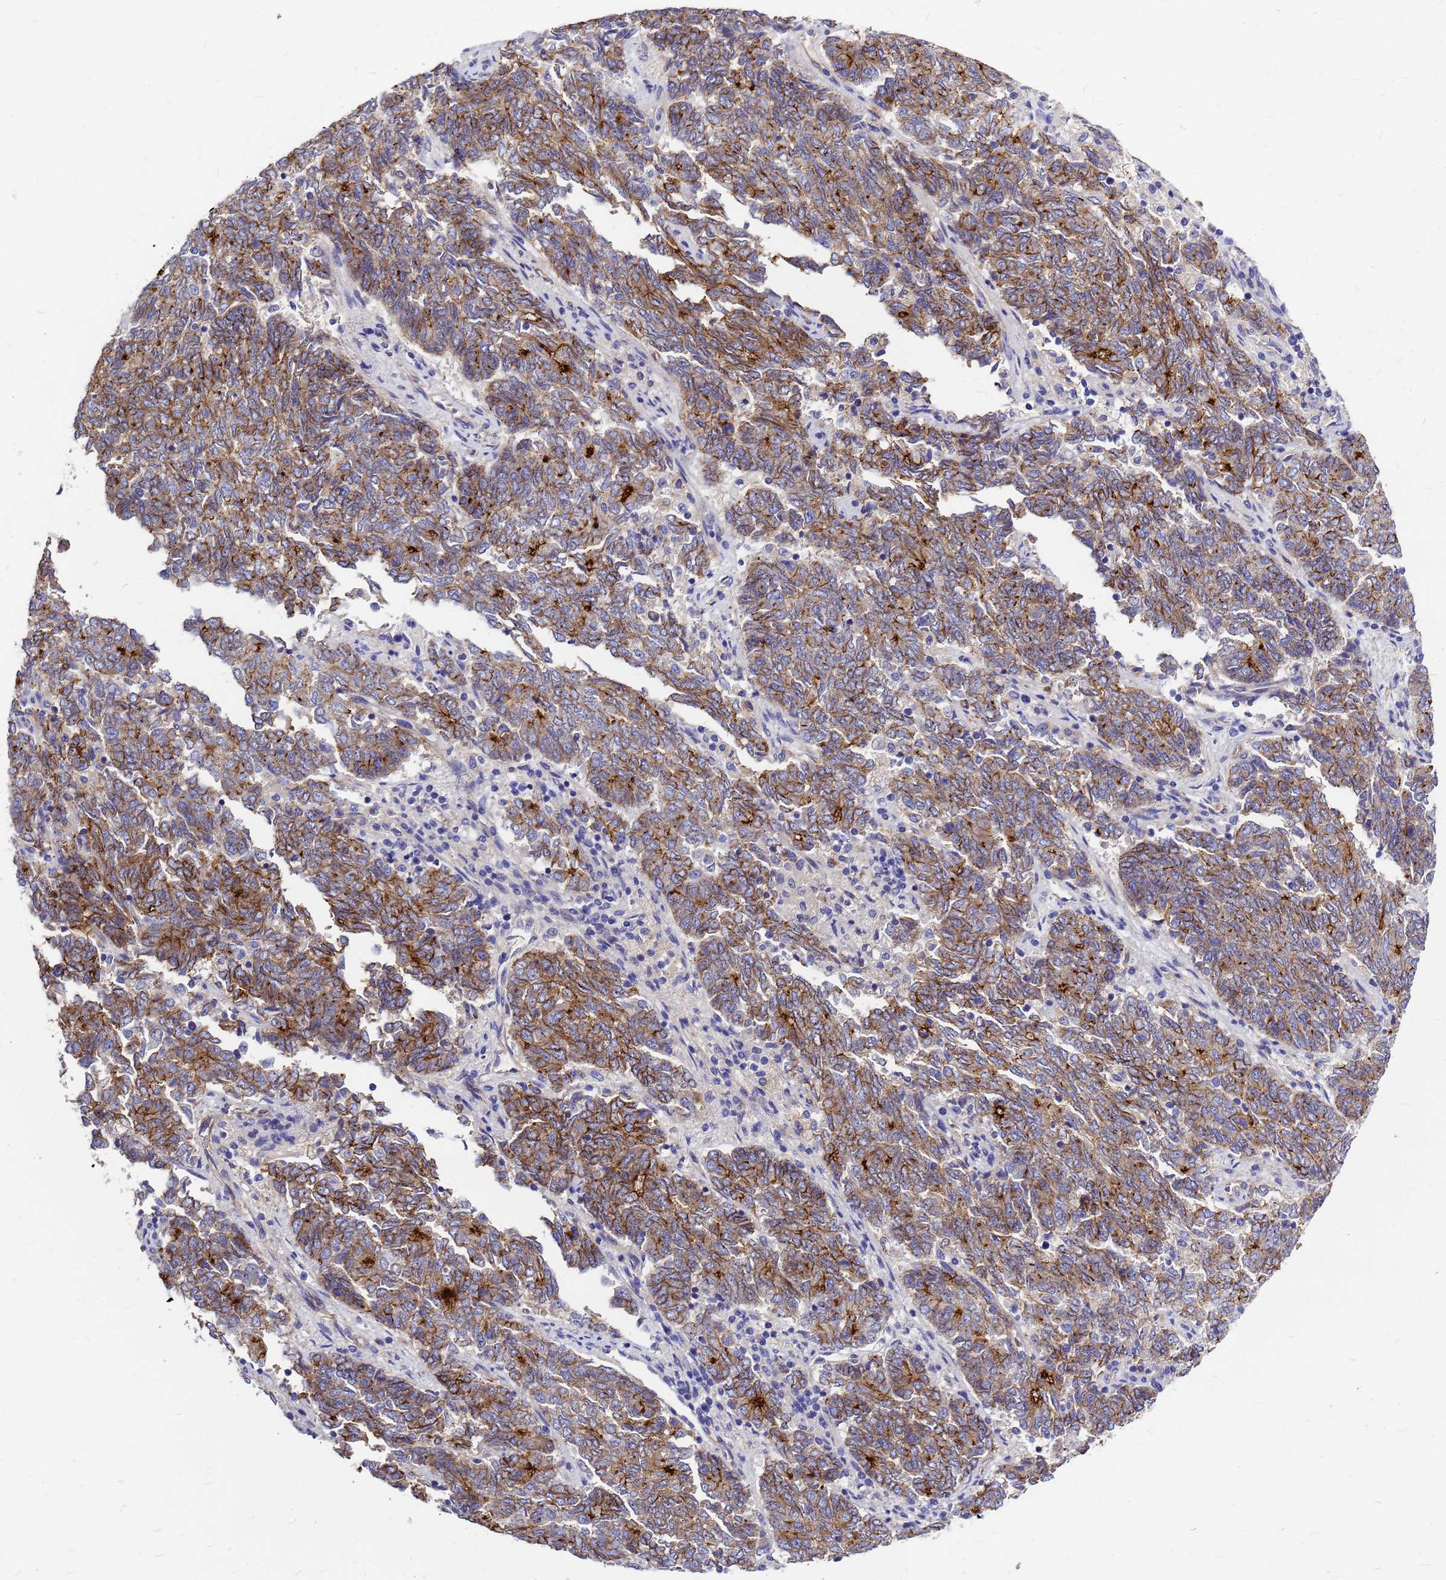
{"staining": {"intensity": "moderate", "quantity": ">75%", "location": "cytoplasmic/membranous"}, "tissue": "endometrial cancer", "cell_type": "Tumor cells", "image_type": "cancer", "snomed": [{"axis": "morphology", "description": "Adenocarcinoma, NOS"}, {"axis": "topography", "description": "Endometrium"}], "caption": "An image of endometrial cancer (adenocarcinoma) stained for a protein displays moderate cytoplasmic/membranous brown staining in tumor cells.", "gene": "FBXW5", "patient": {"sex": "female", "age": 80}}